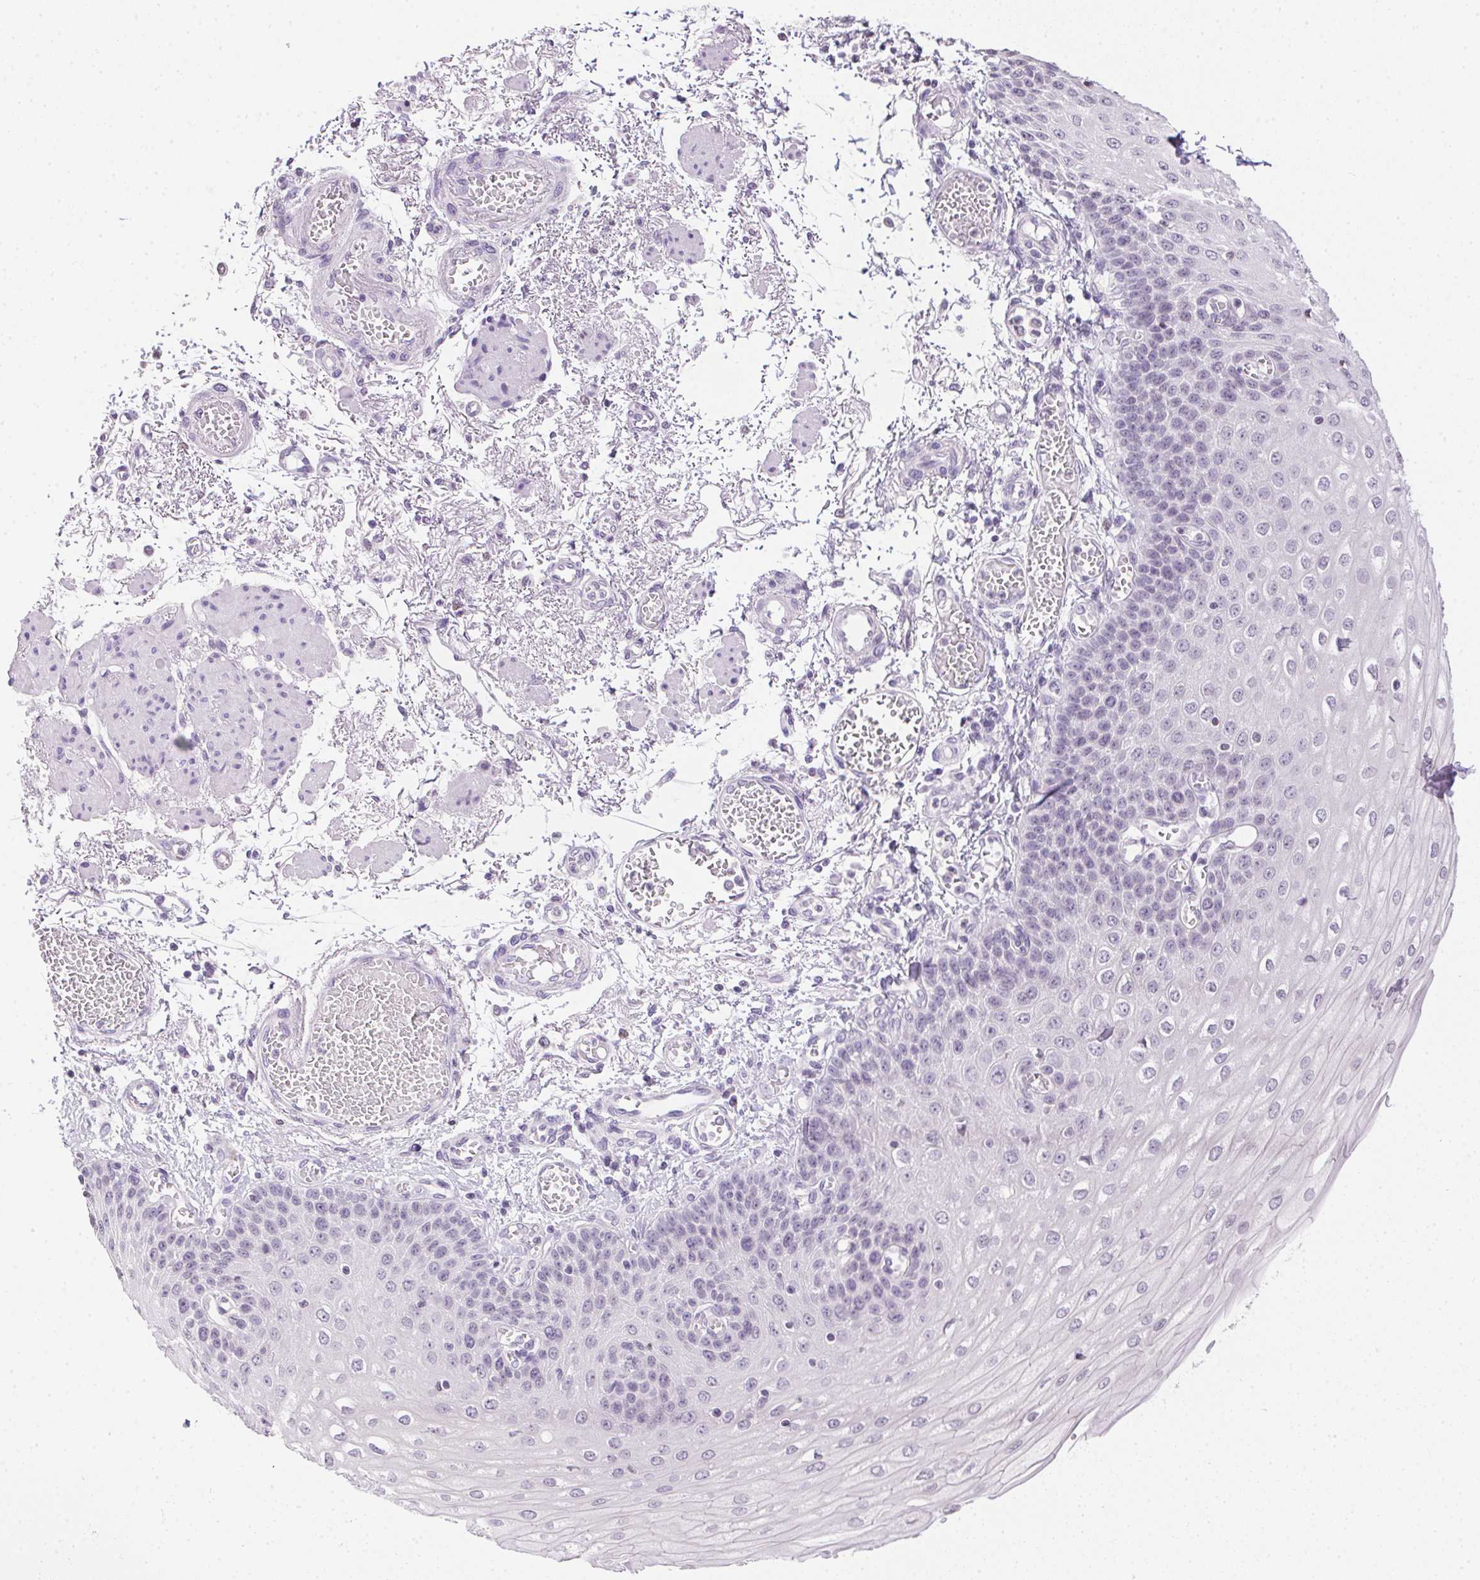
{"staining": {"intensity": "negative", "quantity": "none", "location": "none"}, "tissue": "esophagus", "cell_type": "Squamous epithelial cells", "image_type": "normal", "snomed": [{"axis": "morphology", "description": "Normal tissue, NOS"}, {"axis": "morphology", "description": "Adenocarcinoma, NOS"}, {"axis": "topography", "description": "Esophagus"}], "caption": "IHC of unremarkable esophagus reveals no staining in squamous epithelial cells.", "gene": "PRL", "patient": {"sex": "male", "age": 81}}